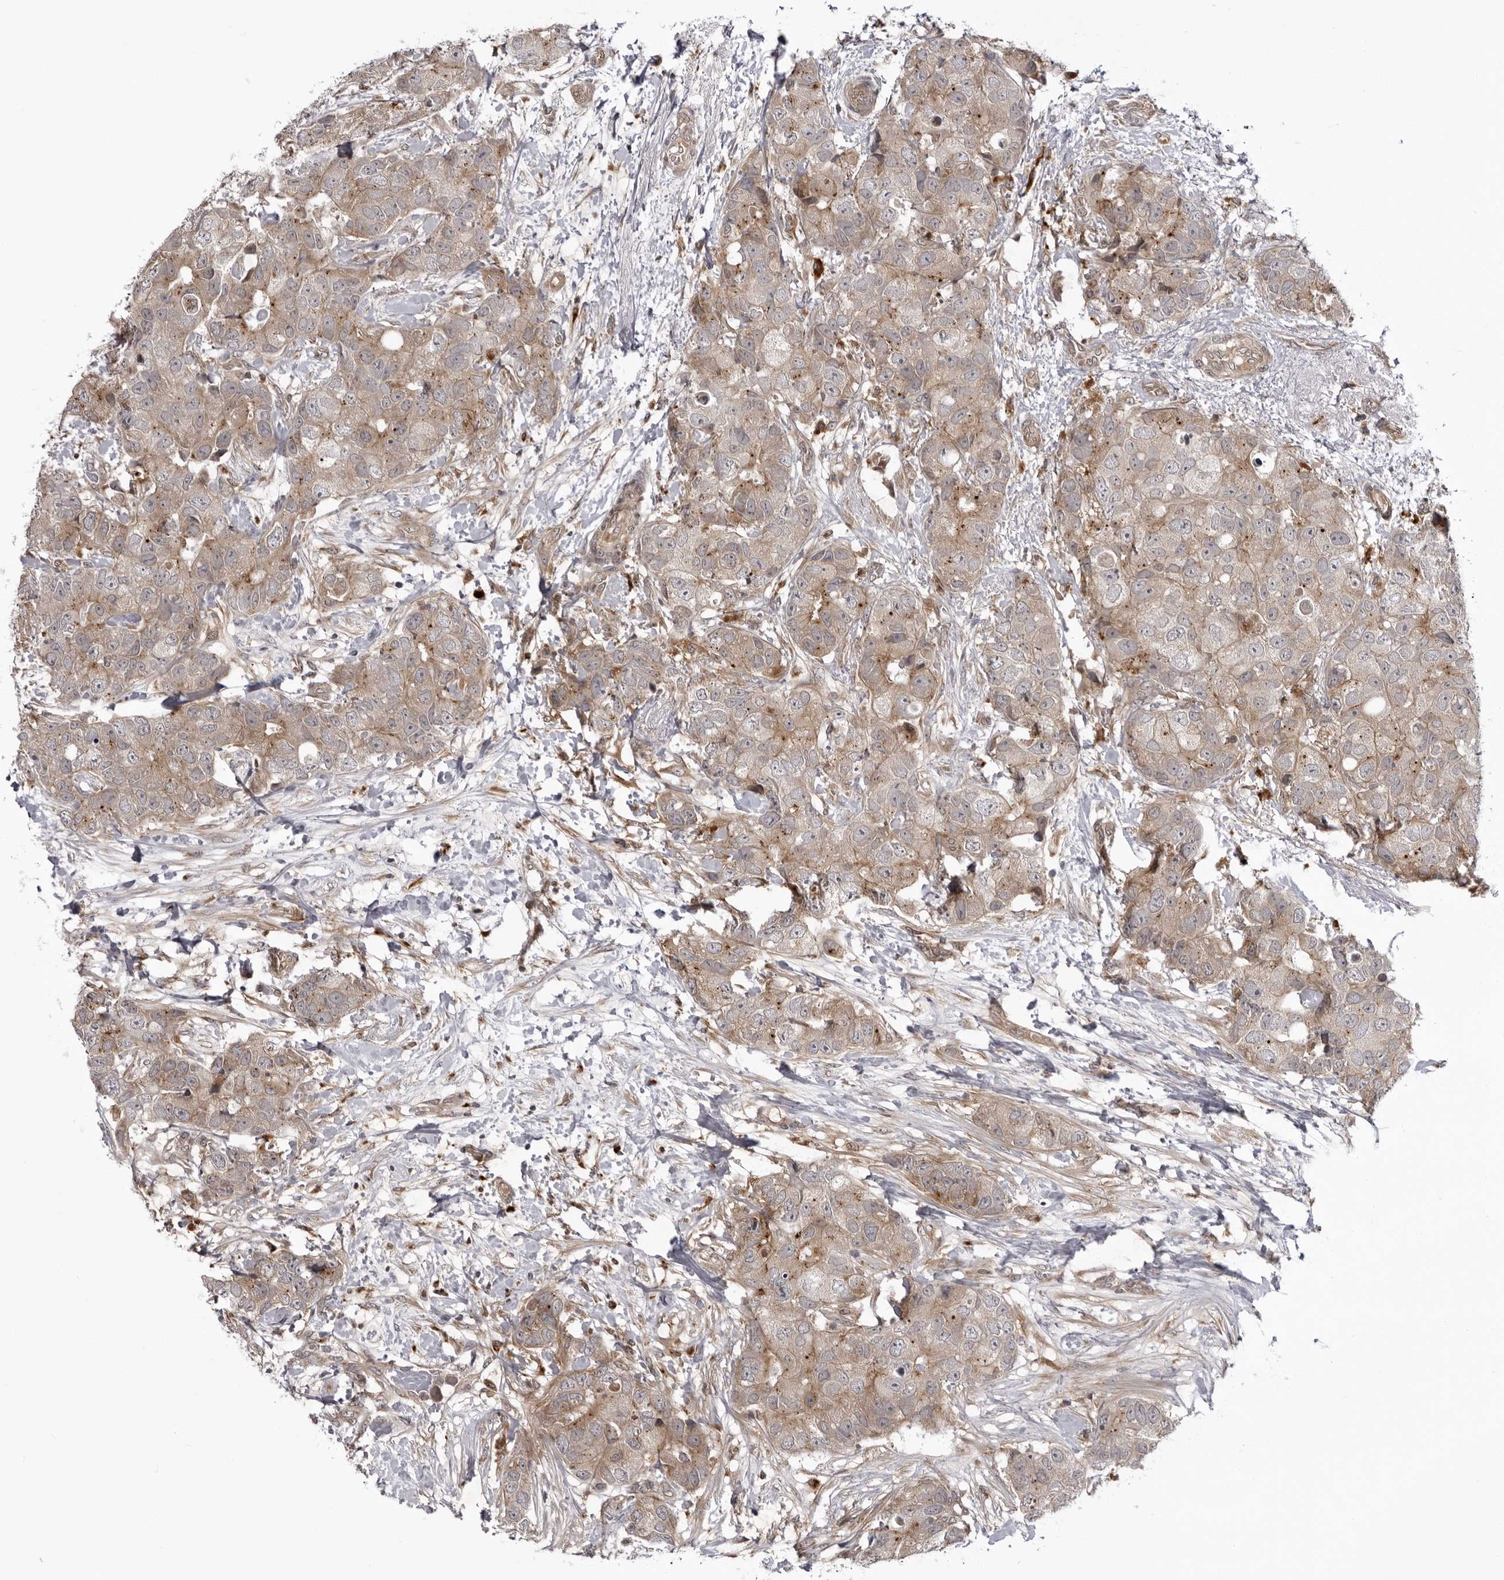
{"staining": {"intensity": "weak", "quantity": "25%-75%", "location": "cytoplasmic/membranous"}, "tissue": "breast cancer", "cell_type": "Tumor cells", "image_type": "cancer", "snomed": [{"axis": "morphology", "description": "Duct carcinoma"}, {"axis": "topography", "description": "Breast"}], "caption": "Breast cancer stained for a protein (brown) reveals weak cytoplasmic/membranous positive expression in approximately 25%-75% of tumor cells.", "gene": "USP43", "patient": {"sex": "female", "age": 62}}